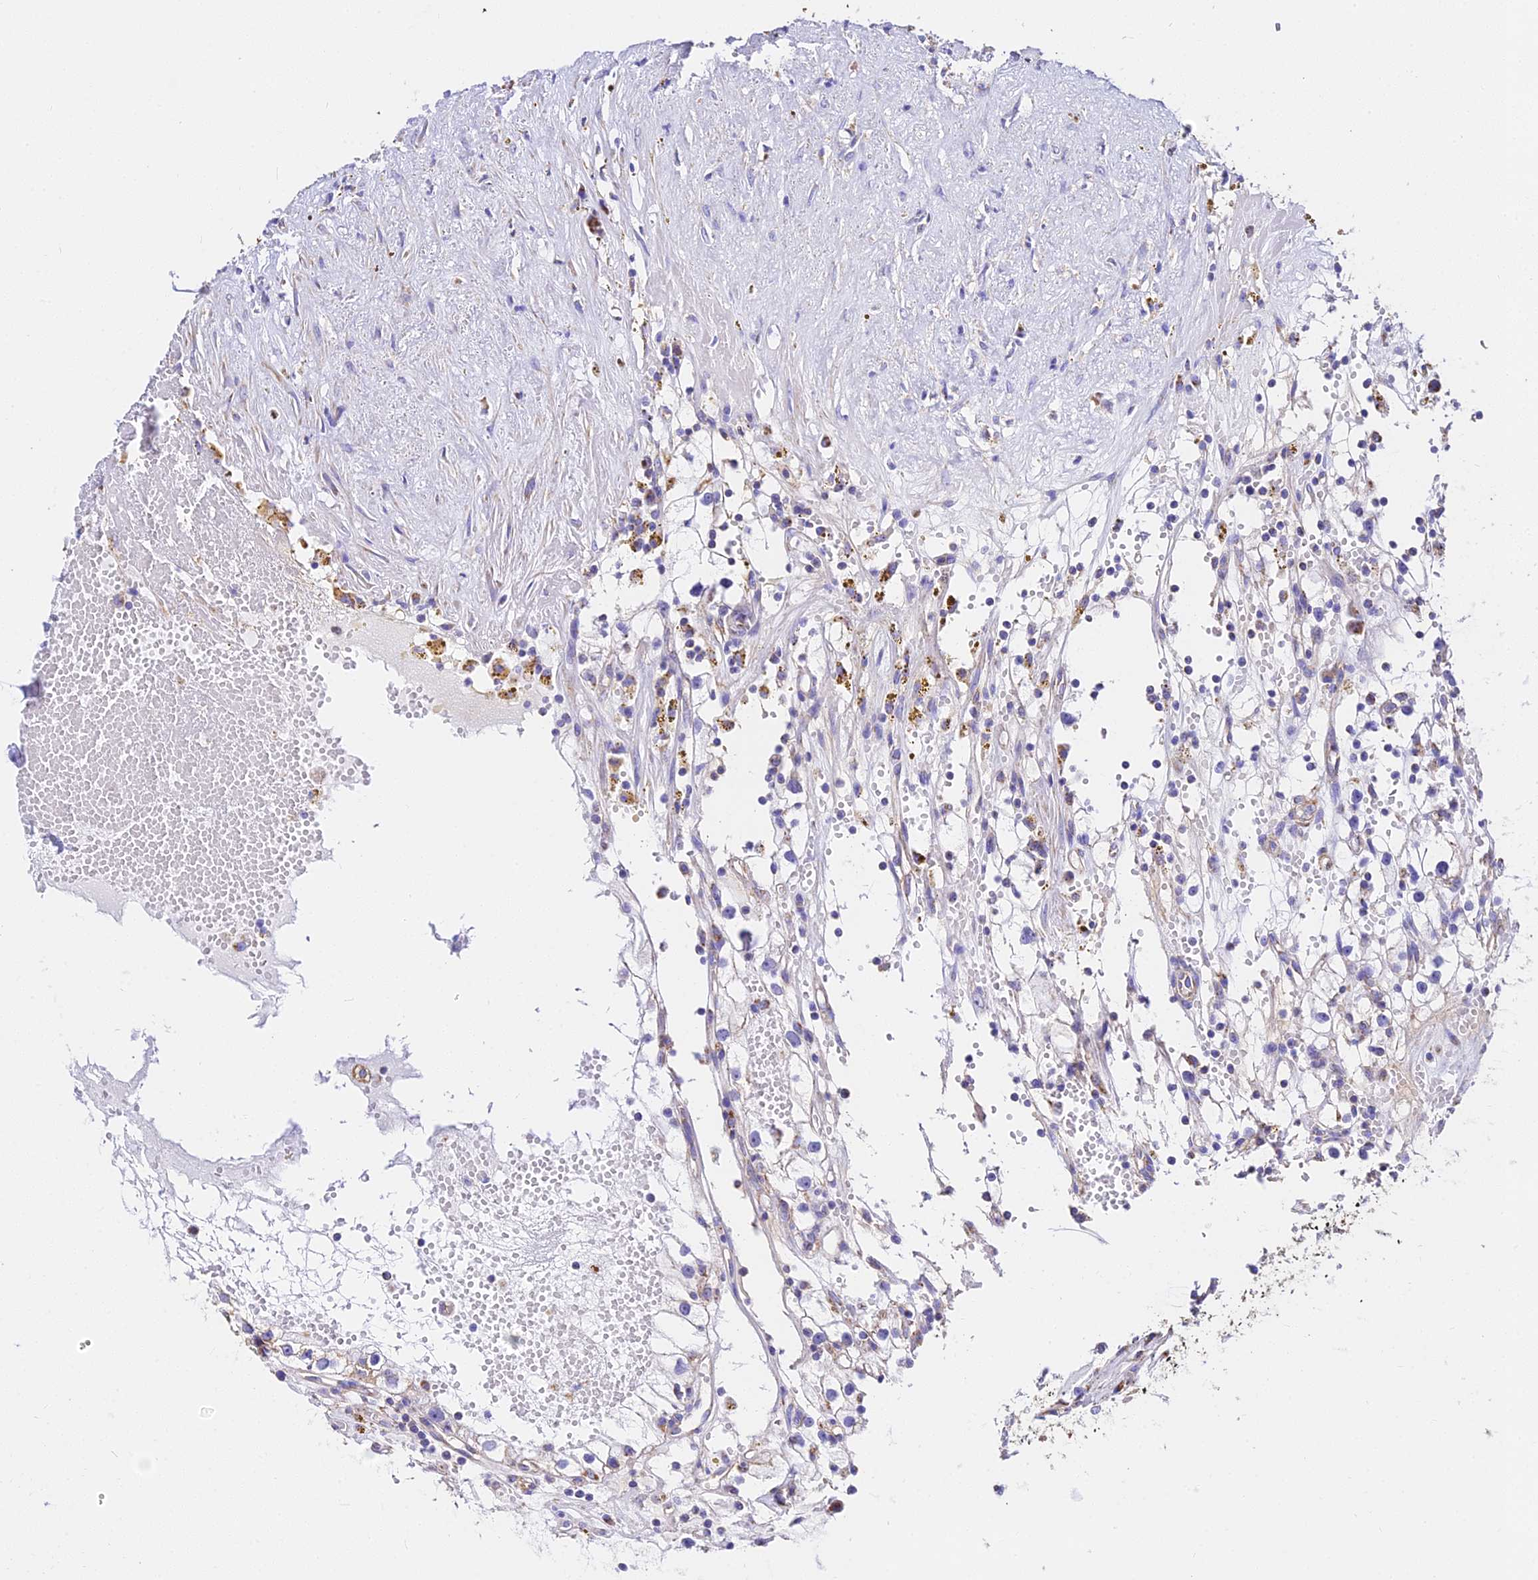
{"staining": {"intensity": "negative", "quantity": "none", "location": "none"}, "tissue": "renal cancer", "cell_type": "Tumor cells", "image_type": "cancer", "snomed": [{"axis": "morphology", "description": "Adenocarcinoma, NOS"}, {"axis": "topography", "description": "Kidney"}], "caption": "The immunohistochemistry (IHC) image has no significant expression in tumor cells of renal adenocarcinoma tissue.", "gene": "ZNF573", "patient": {"sex": "male", "age": 56}}